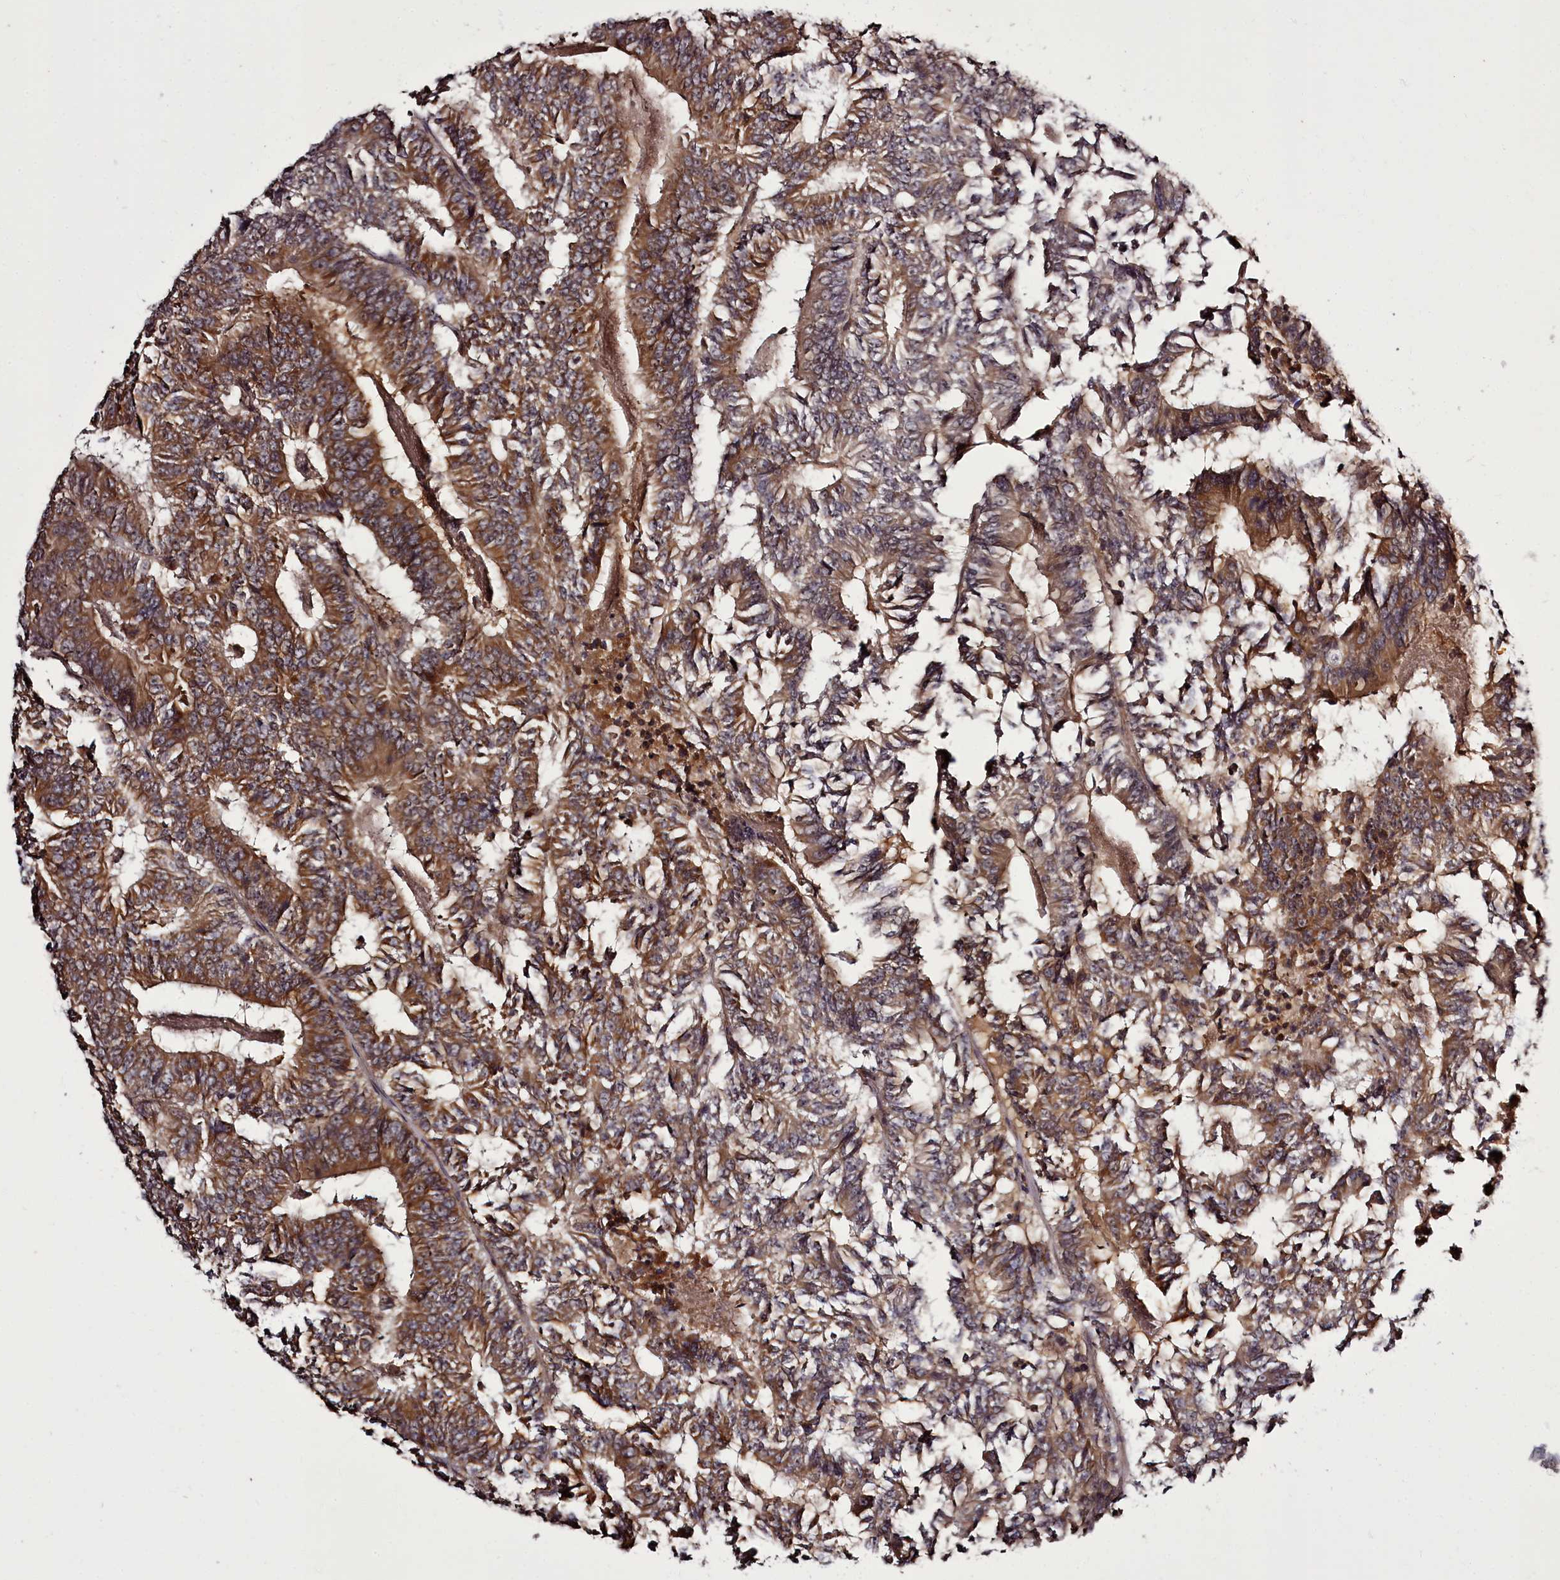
{"staining": {"intensity": "moderate", "quantity": ">75%", "location": "cytoplasmic/membranous"}, "tissue": "colorectal cancer", "cell_type": "Tumor cells", "image_type": "cancer", "snomed": [{"axis": "morphology", "description": "Adenocarcinoma, NOS"}, {"axis": "topography", "description": "Colon"}], "caption": "Colorectal cancer (adenocarcinoma) stained with DAB (3,3'-diaminobenzidine) IHC displays medium levels of moderate cytoplasmic/membranous positivity in approximately >75% of tumor cells.", "gene": "PCBP2", "patient": {"sex": "male", "age": 83}}